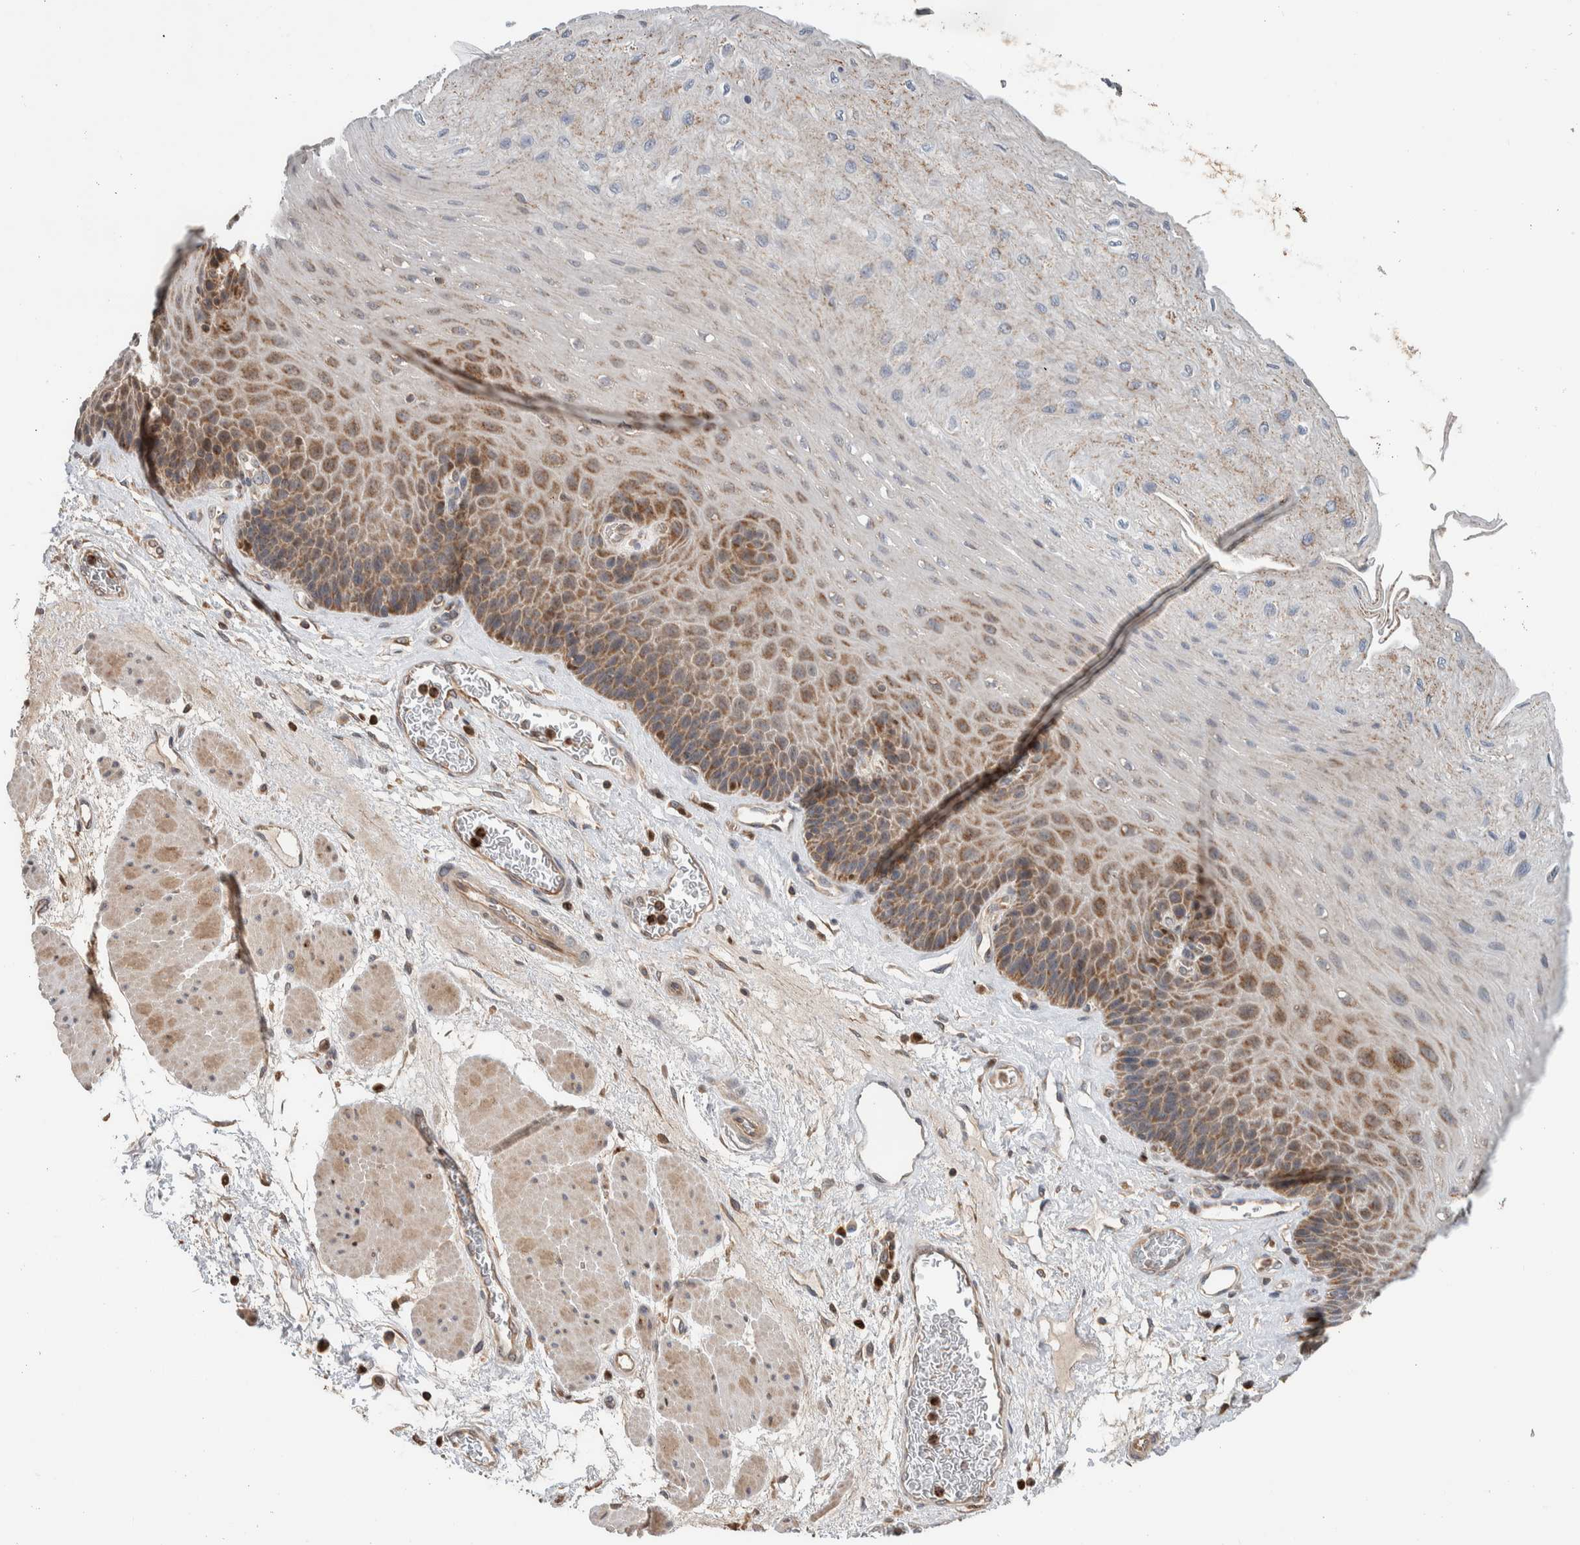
{"staining": {"intensity": "moderate", "quantity": "25%-75%", "location": "cytoplasmic/membranous"}, "tissue": "esophagus", "cell_type": "Squamous epithelial cells", "image_type": "normal", "snomed": [{"axis": "morphology", "description": "Normal tissue, NOS"}, {"axis": "topography", "description": "Esophagus"}], "caption": "IHC micrograph of unremarkable esophagus: esophagus stained using immunohistochemistry (IHC) shows medium levels of moderate protein expression localized specifically in the cytoplasmic/membranous of squamous epithelial cells, appearing as a cytoplasmic/membranous brown color.", "gene": "VPS53", "patient": {"sex": "female", "age": 72}}